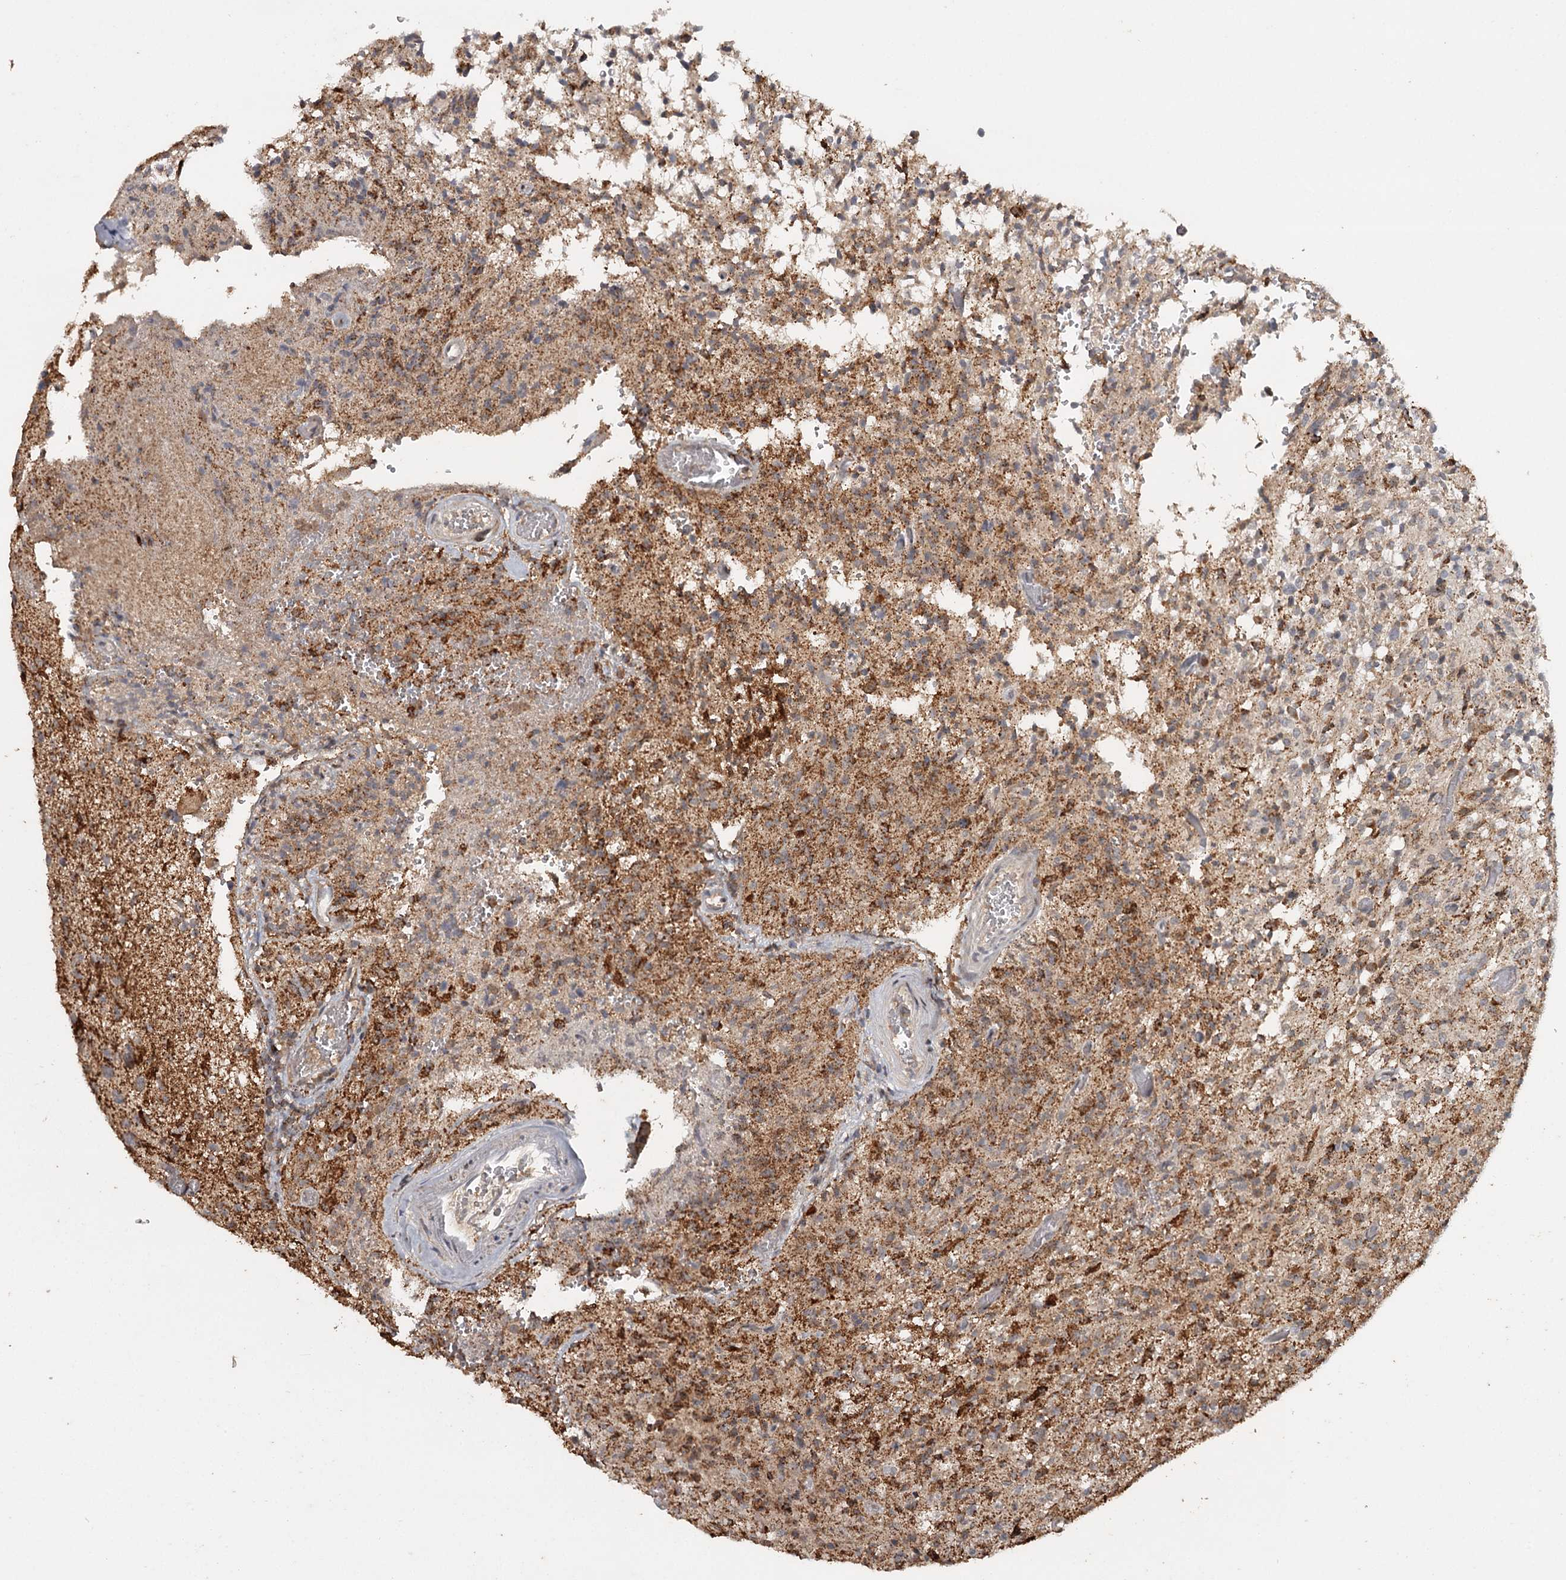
{"staining": {"intensity": "moderate", "quantity": "25%-75%", "location": "cytoplasmic/membranous"}, "tissue": "glioma", "cell_type": "Tumor cells", "image_type": "cancer", "snomed": [{"axis": "morphology", "description": "Glioma, malignant, High grade"}, {"axis": "topography", "description": "Brain"}], "caption": "Protein staining reveals moderate cytoplasmic/membranous positivity in about 25%-75% of tumor cells in glioma.", "gene": "FAXC", "patient": {"sex": "female", "age": 57}}